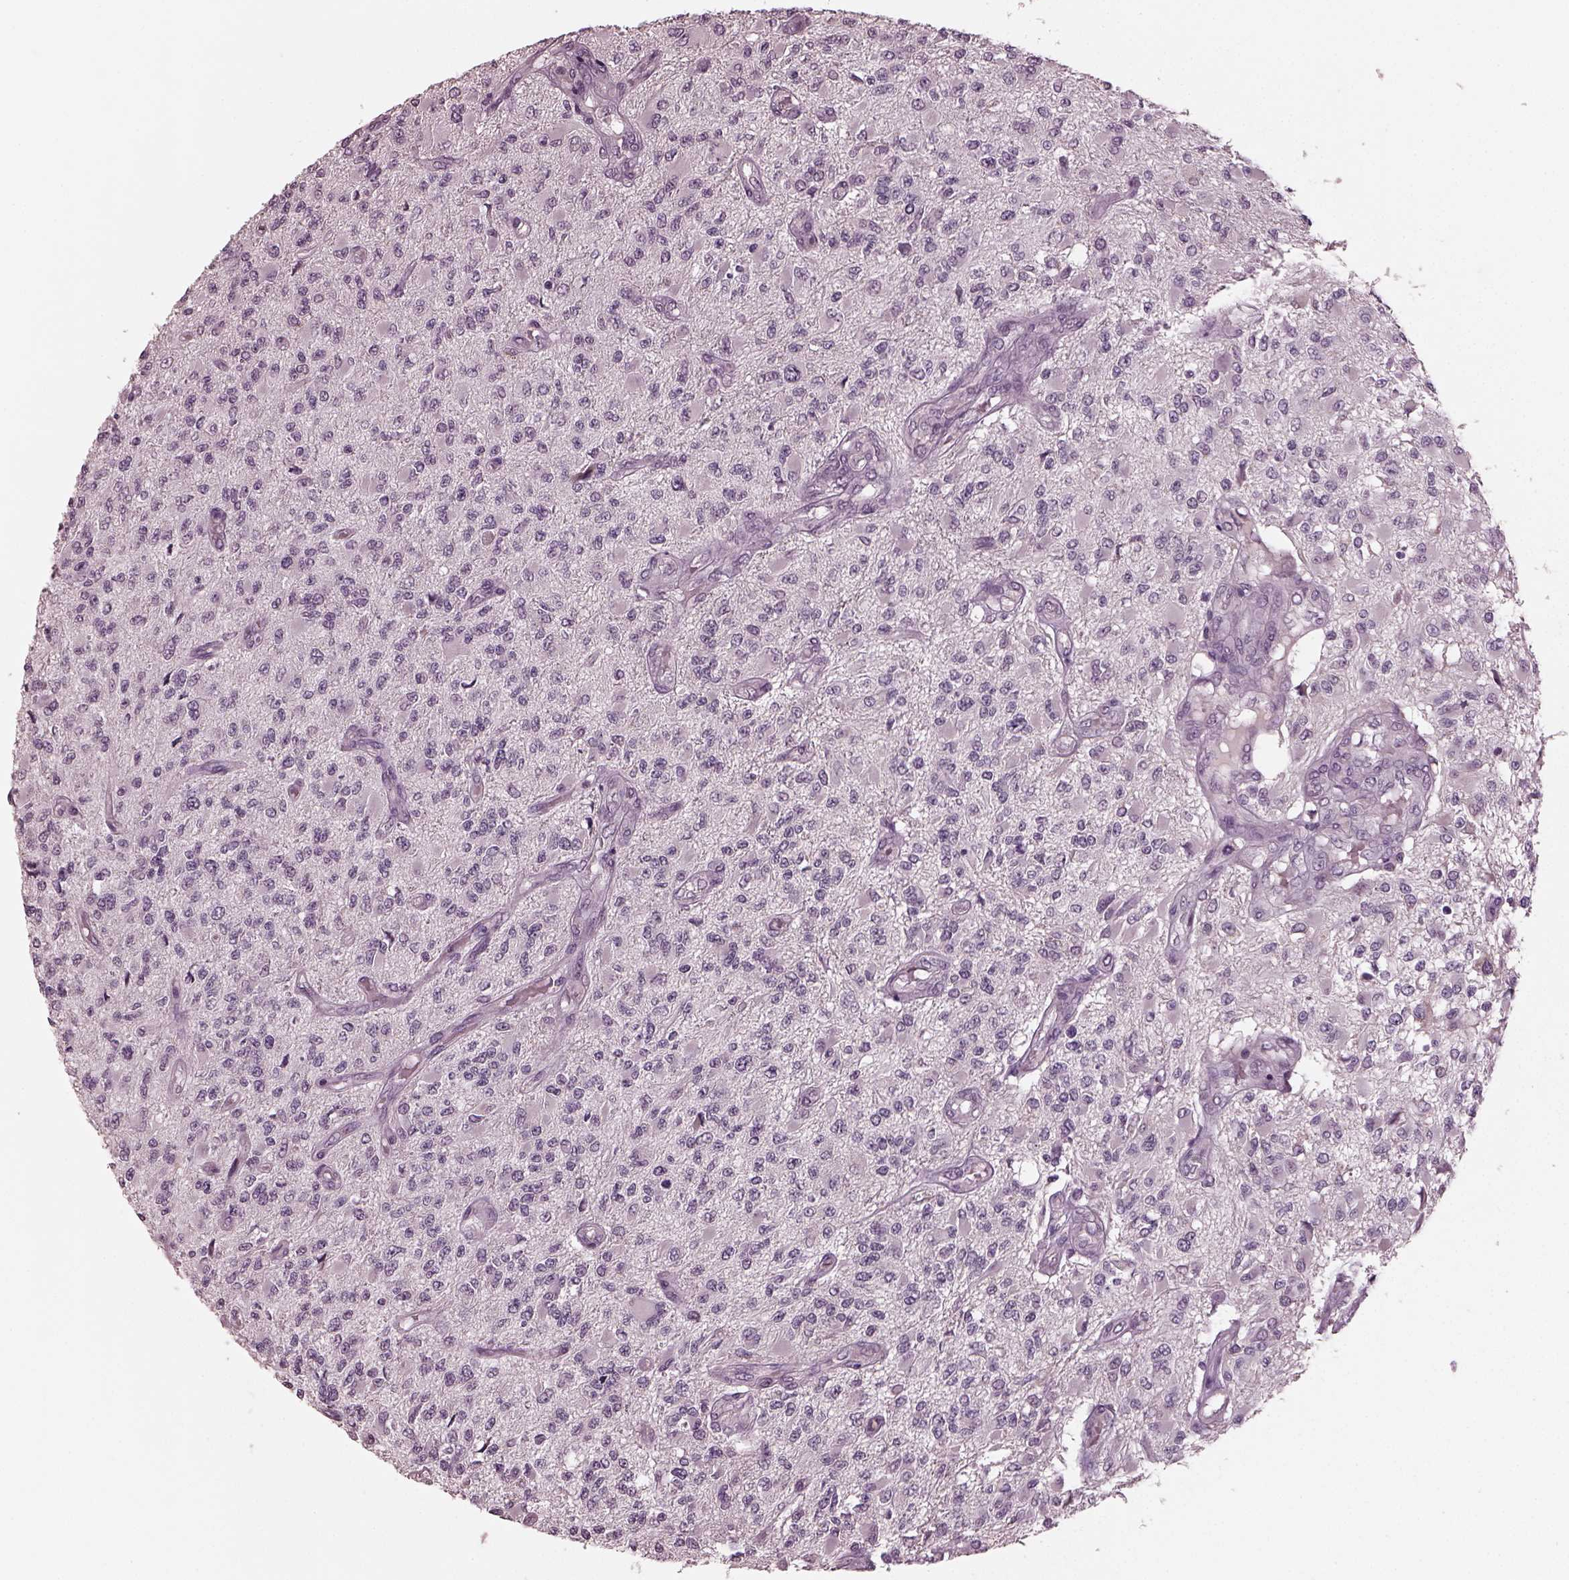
{"staining": {"intensity": "negative", "quantity": "none", "location": "none"}, "tissue": "glioma", "cell_type": "Tumor cells", "image_type": "cancer", "snomed": [{"axis": "morphology", "description": "Glioma, malignant, High grade"}, {"axis": "topography", "description": "Brain"}], "caption": "This is an immunohistochemistry image of human malignant high-grade glioma. There is no staining in tumor cells.", "gene": "RCVRN", "patient": {"sex": "female", "age": 63}}